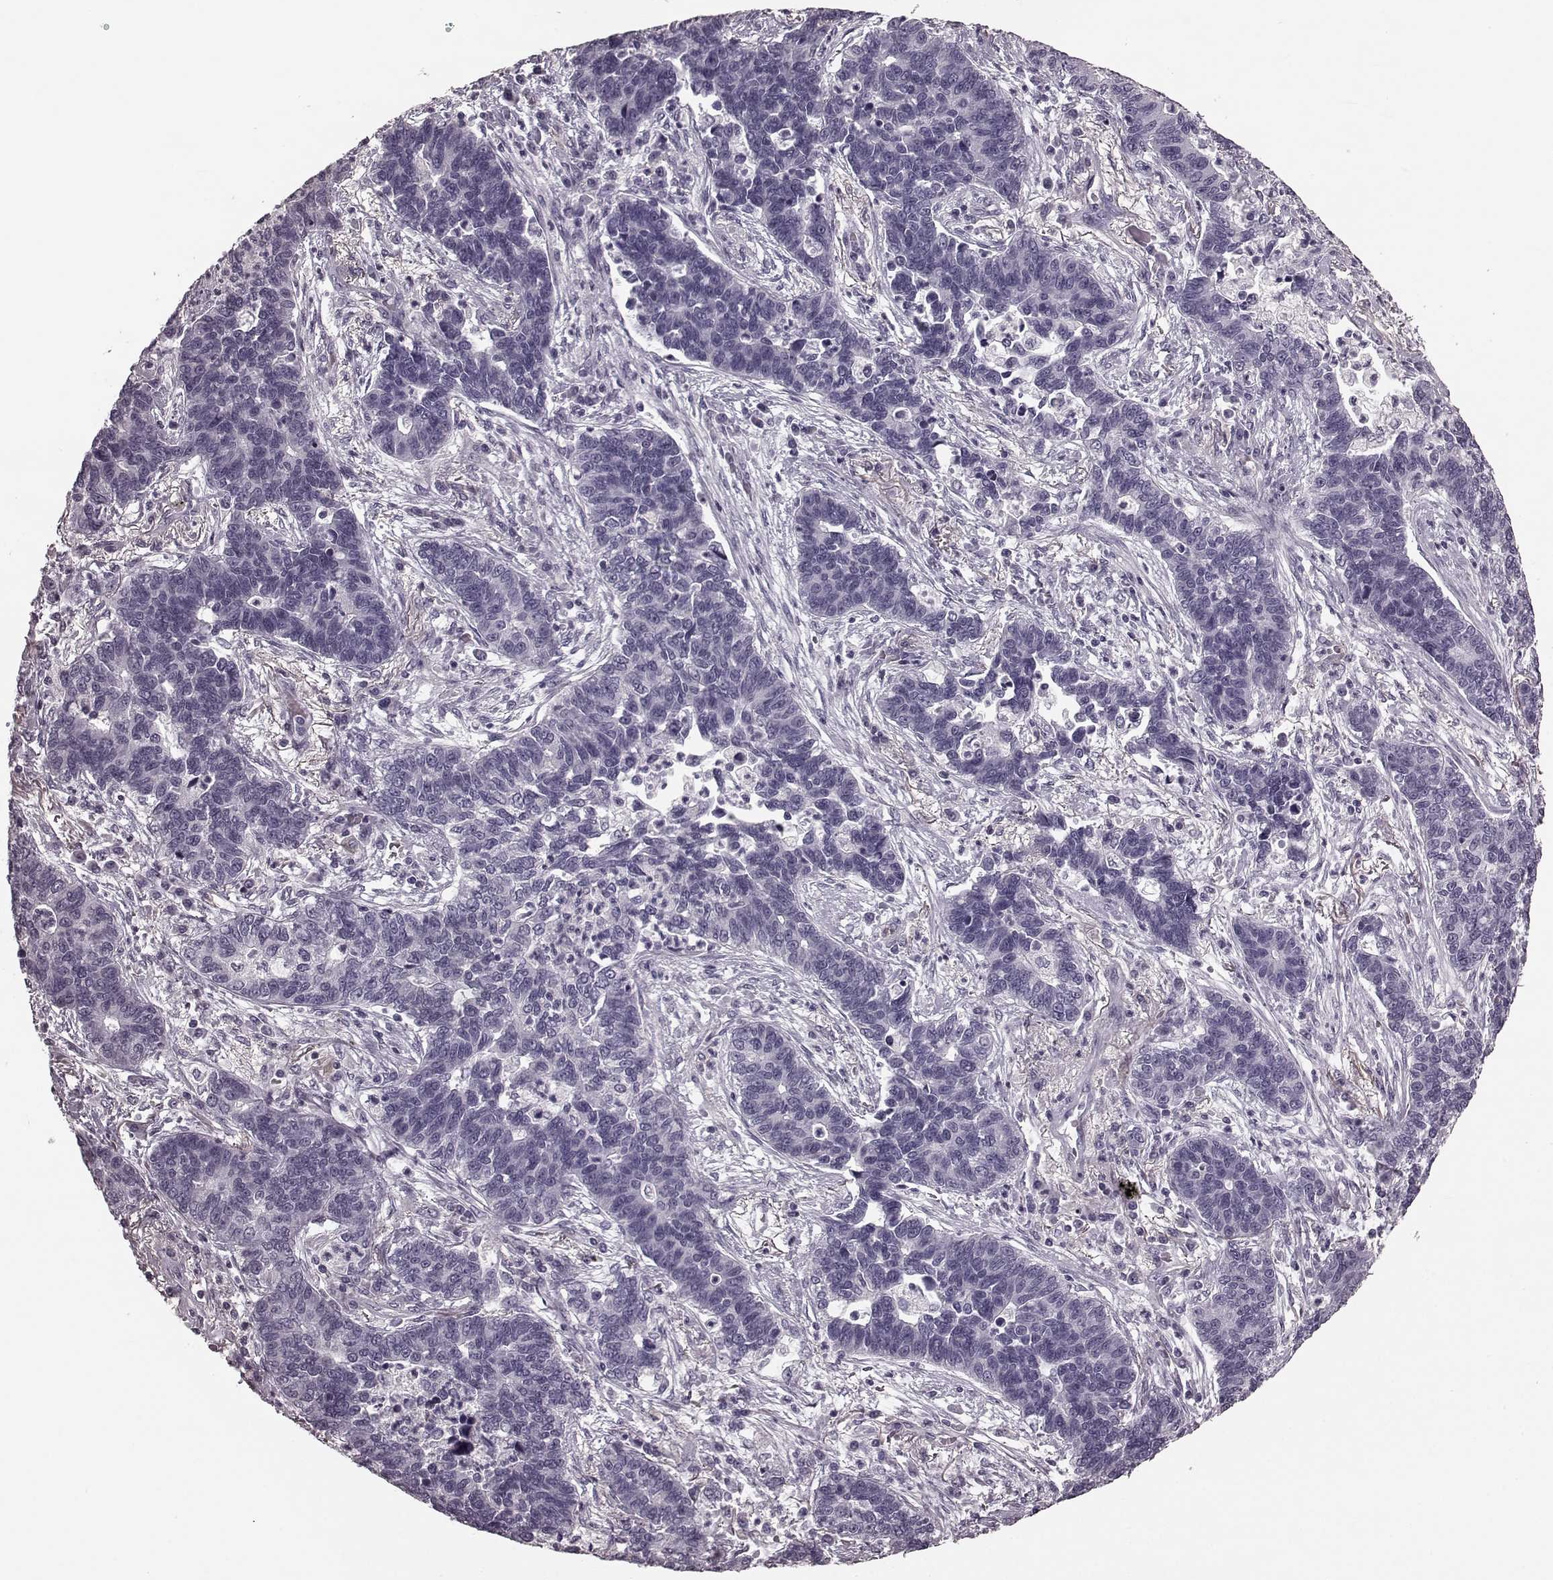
{"staining": {"intensity": "negative", "quantity": "none", "location": "none"}, "tissue": "lung cancer", "cell_type": "Tumor cells", "image_type": "cancer", "snomed": [{"axis": "morphology", "description": "Adenocarcinoma, NOS"}, {"axis": "topography", "description": "Lung"}], "caption": "Immunohistochemistry (IHC) of human lung cancer demonstrates no staining in tumor cells.", "gene": "TRPM1", "patient": {"sex": "female", "age": 57}}